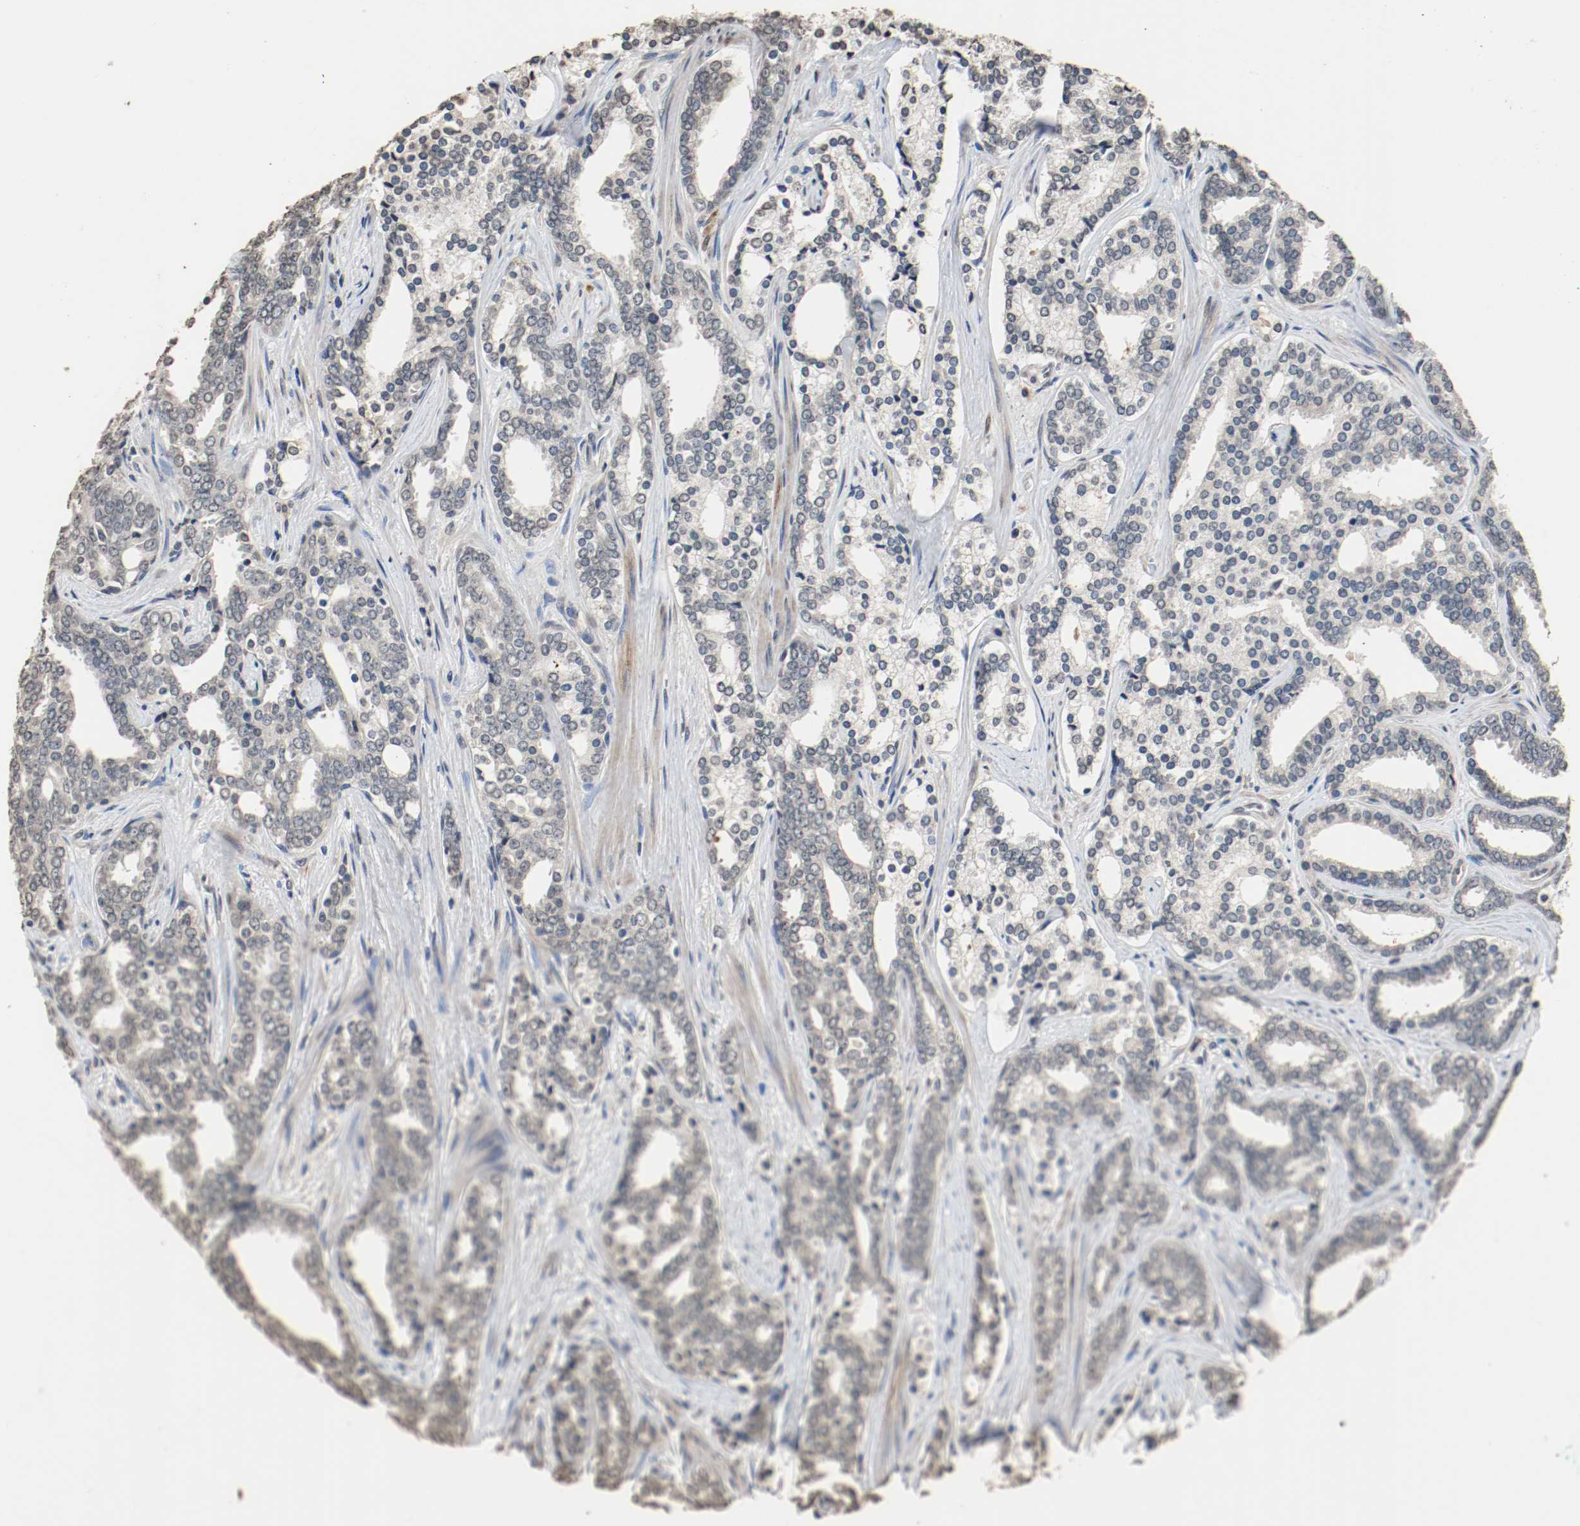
{"staining": {"intensity": "weak", "quantity": "<25%", "location": "cytoplasmic/membranous"}, "tissue": "prostate cancer", "cell_type": "Tumor cells", "image_type": "cancer", "snomed": [{"axis": "morphology", "description": "Adenocarcinoma, High grade"}, {"axis": "topography", "description": "Prostate"}], "caption": "IHC of human prostate adenocarcinoma (high-grade) demonstrates no positivity in tumor cells.", "gene": "RTN4", "patient": {"sex": "male", "age": 67}}